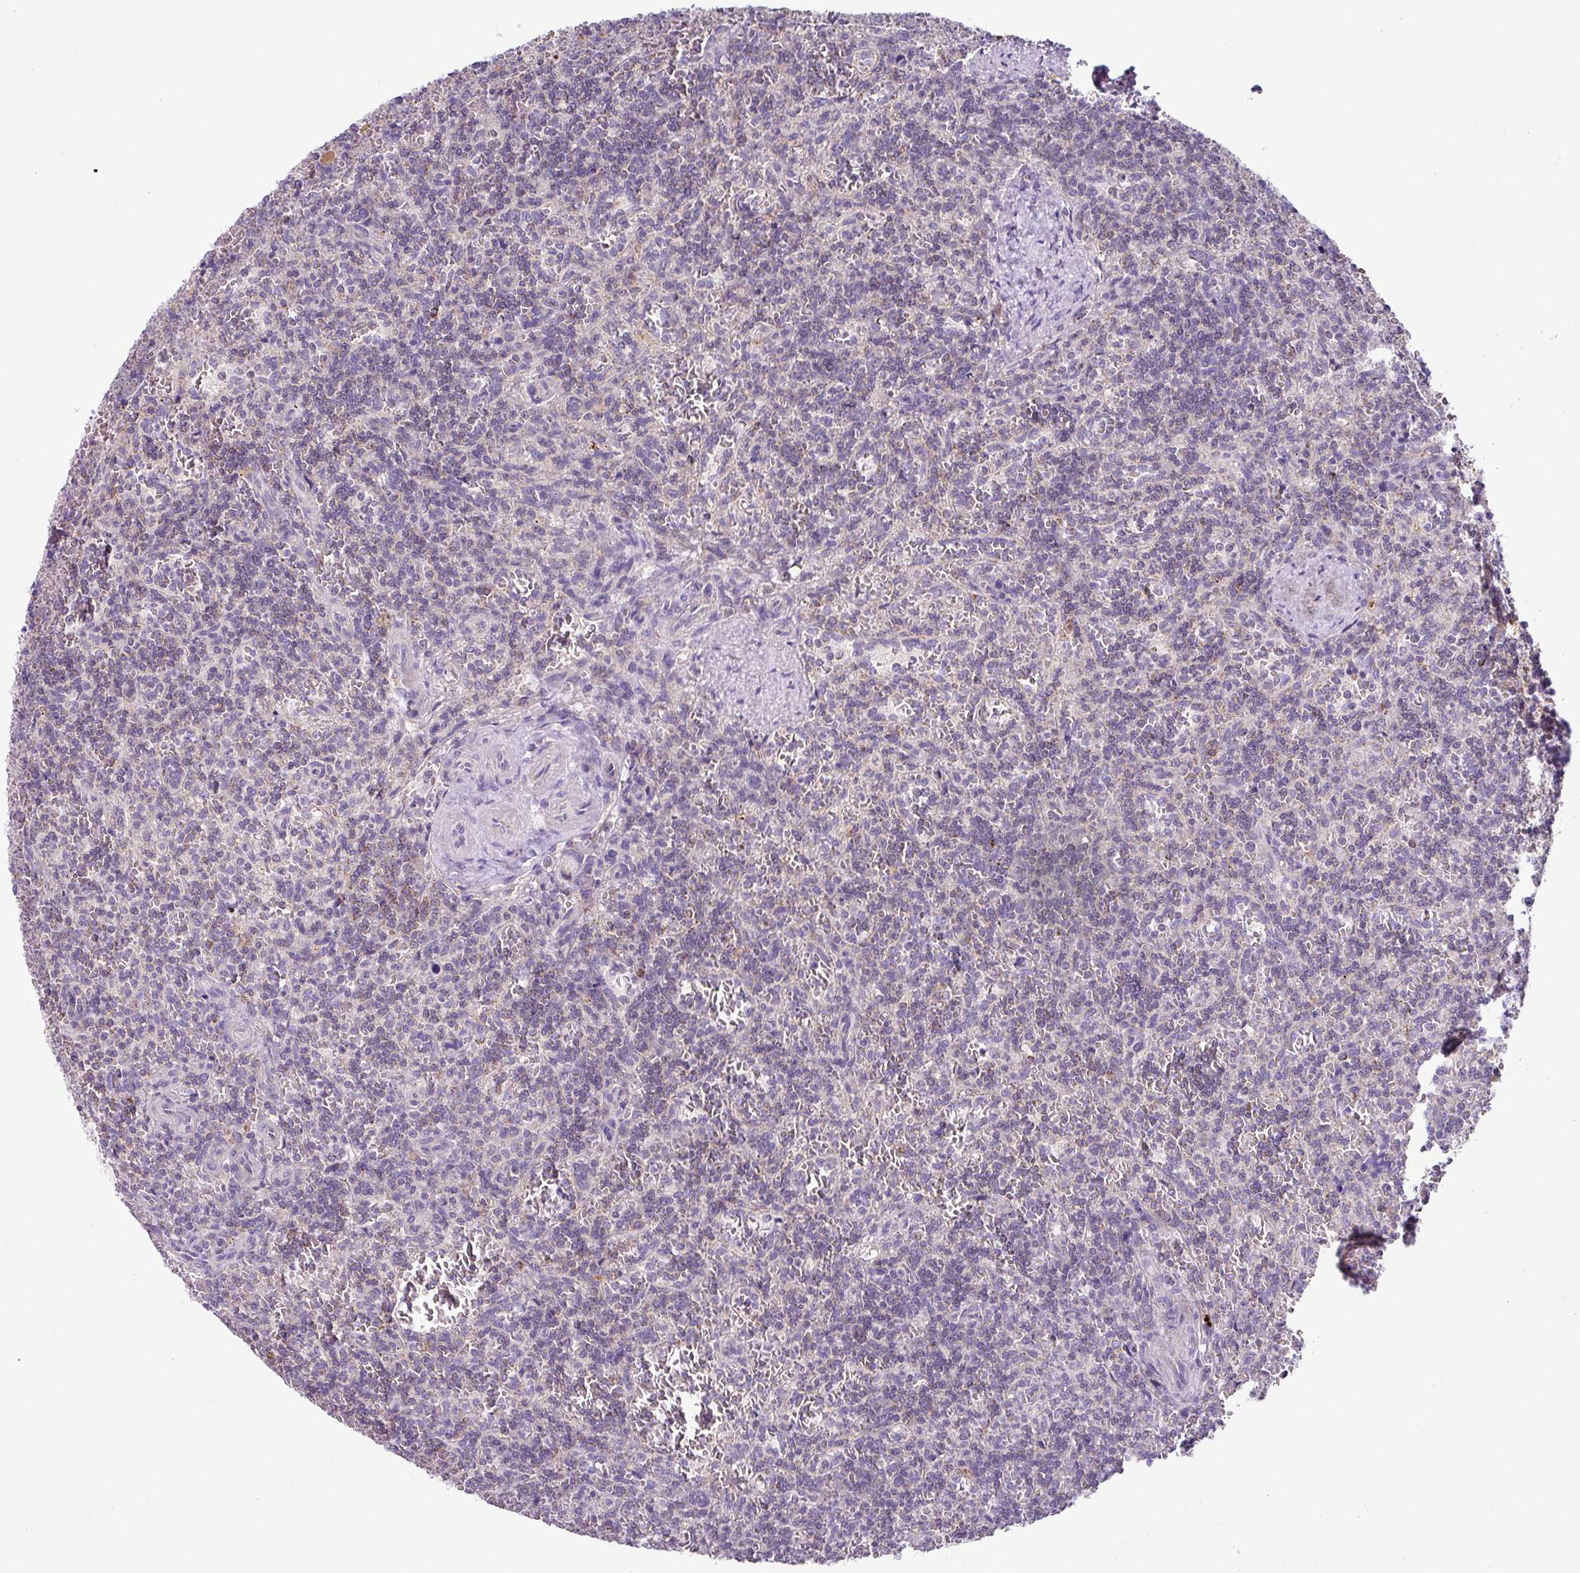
{"staining": {"intensity": "negative", "quantity": "none", "location": "none"}, "tissue": "lymphoma", "cell_type": "Tumor cells", "image_type": "cancer", "snomed": [{"axis": "morphology", "description": "Malignant lymphoma, non-Hodgkin's type, Low grade"}, {"axis": "topography", "description": "Spleen"}], "caption": "Human malignant lymphoma, non-Hodgkin's type (low-grade) stained for a protein using immunohistochemistry demonstrates no expression in tumor cells.", "gene": "LRRC9", "patient": {"sex": "male", "age": 73}}